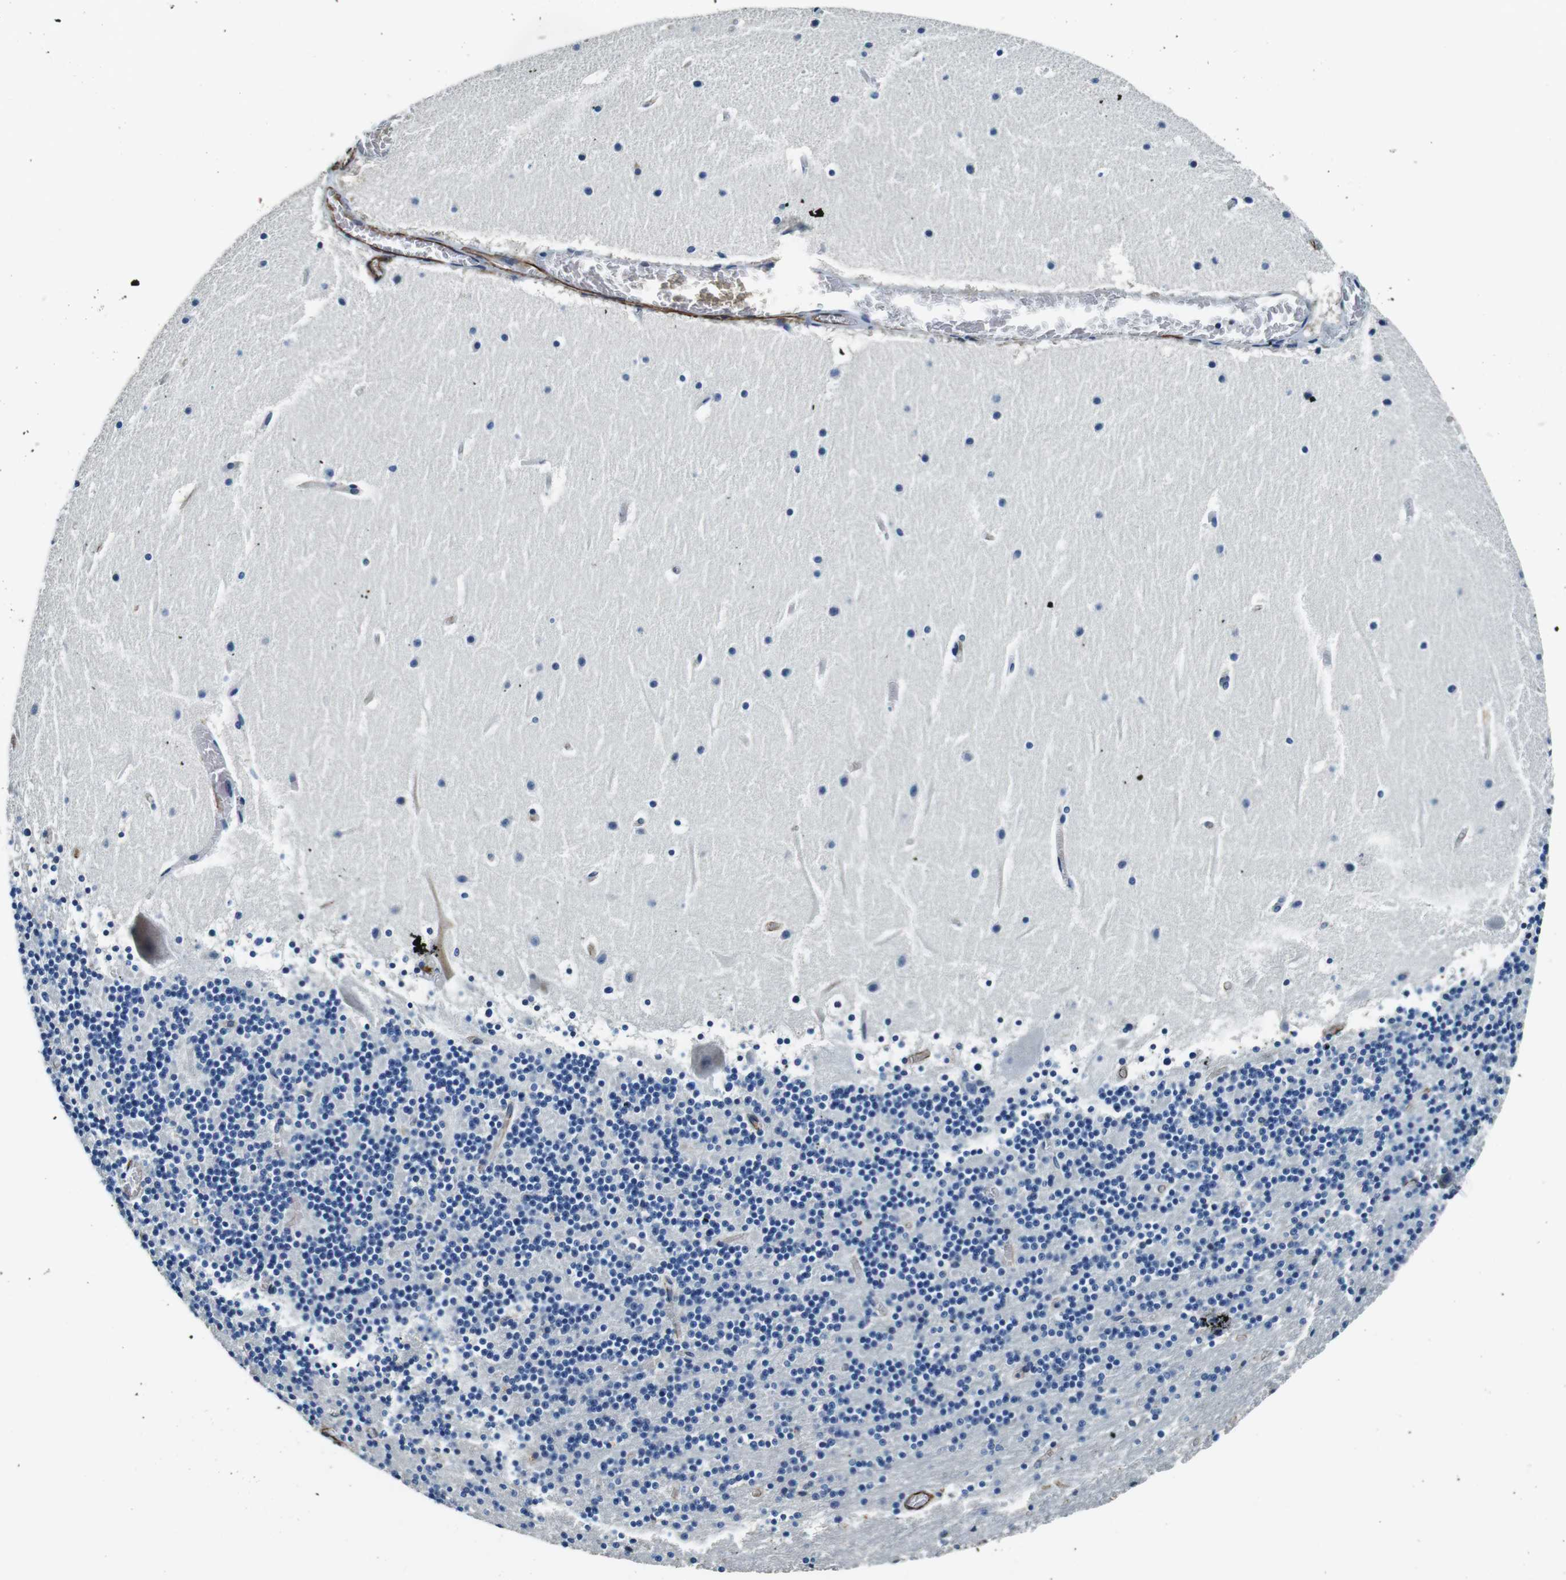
{"staining": {"intensity": "negative", "quantity": "none", "location": "none"}, "tissue": "cerebellum", "cell_type": "Cells in granular layer", "image_type": "normal", "snomed": [{"axis": "morphology", "description": "Normal tissue, NOS"}, {"axis": "topography", "description": "Cerebellum"}], "caption": "The immunohistochemistry (IHC) photomicrograph has no significant staining in cells in granular layer of cerebellum.", "gene": "GJE1", "patient": {"sex": "male", "age": 45}}